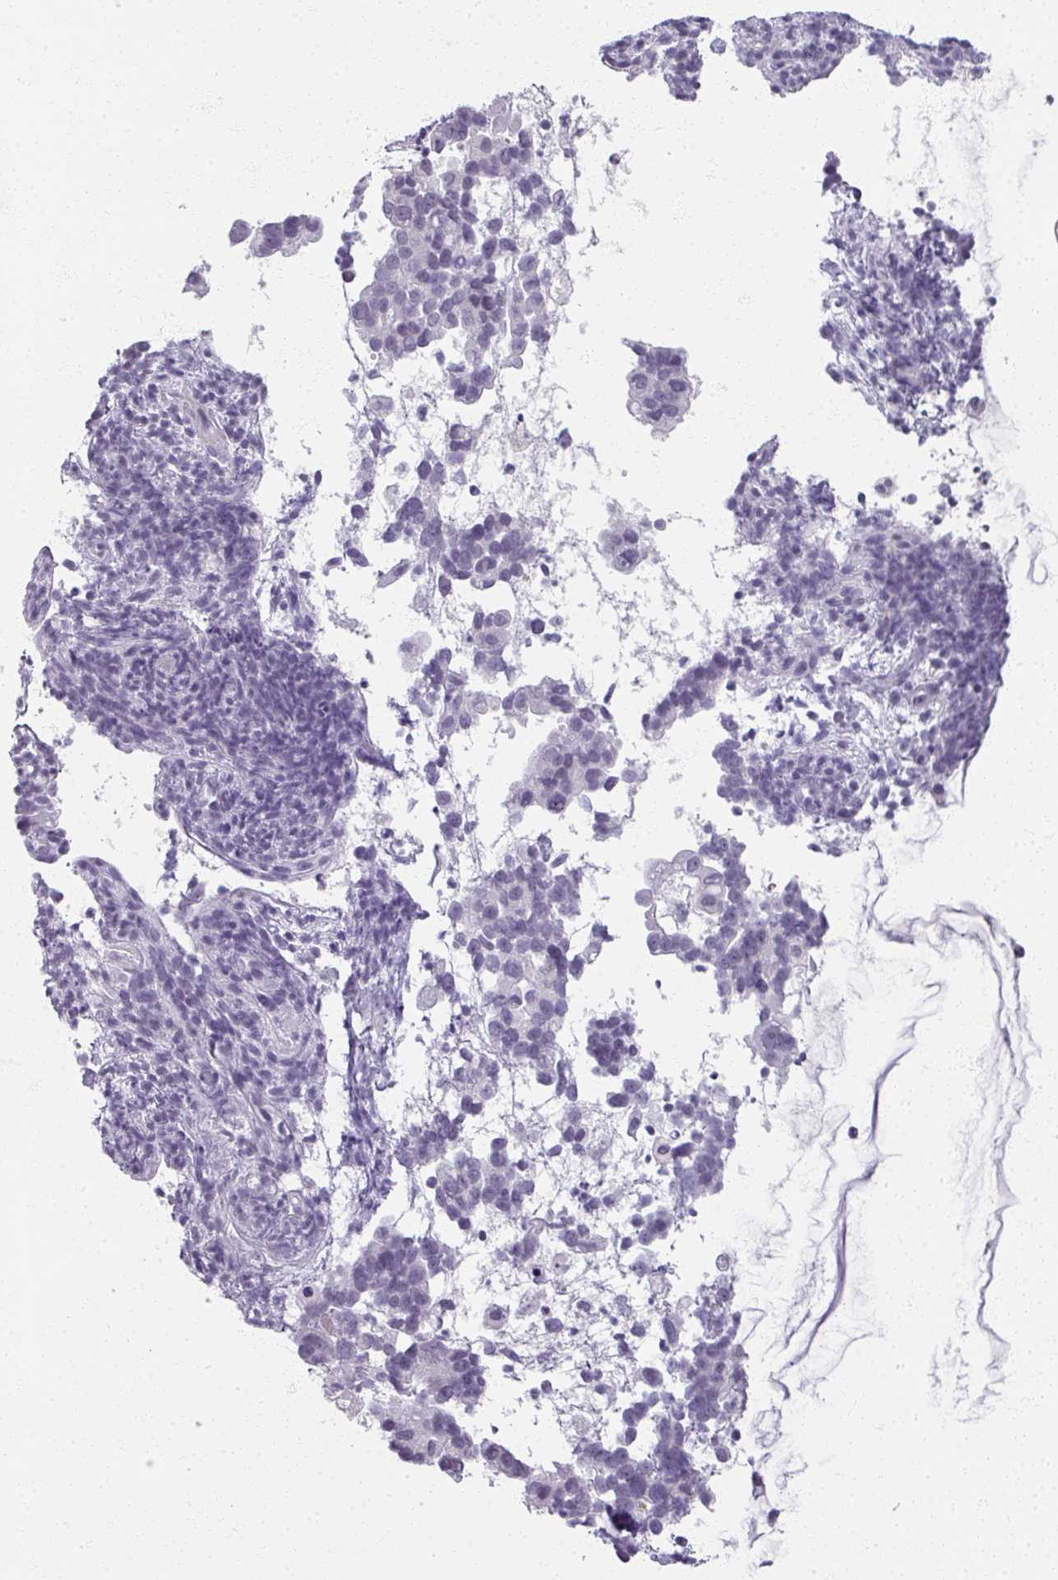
{"staining": {"intensity": "negative", "quantity": "none", "location": "none"}, "tissue": "endometrial cancer", "cell_type": "Tumor cells", "image_type": "cancer", "snomed": [{"axis": "morphology", "description": "Adenocarcinoma, NOS"}, {"axis": "topography", "description": "Endometrium"}], "caption": "Endometrial adenocarcinoma was stained to show a protein in brown. There is no significant expression in tumor cells.", "gene": "RFPL2", "patient": {"sex": "female", "age": 57}}